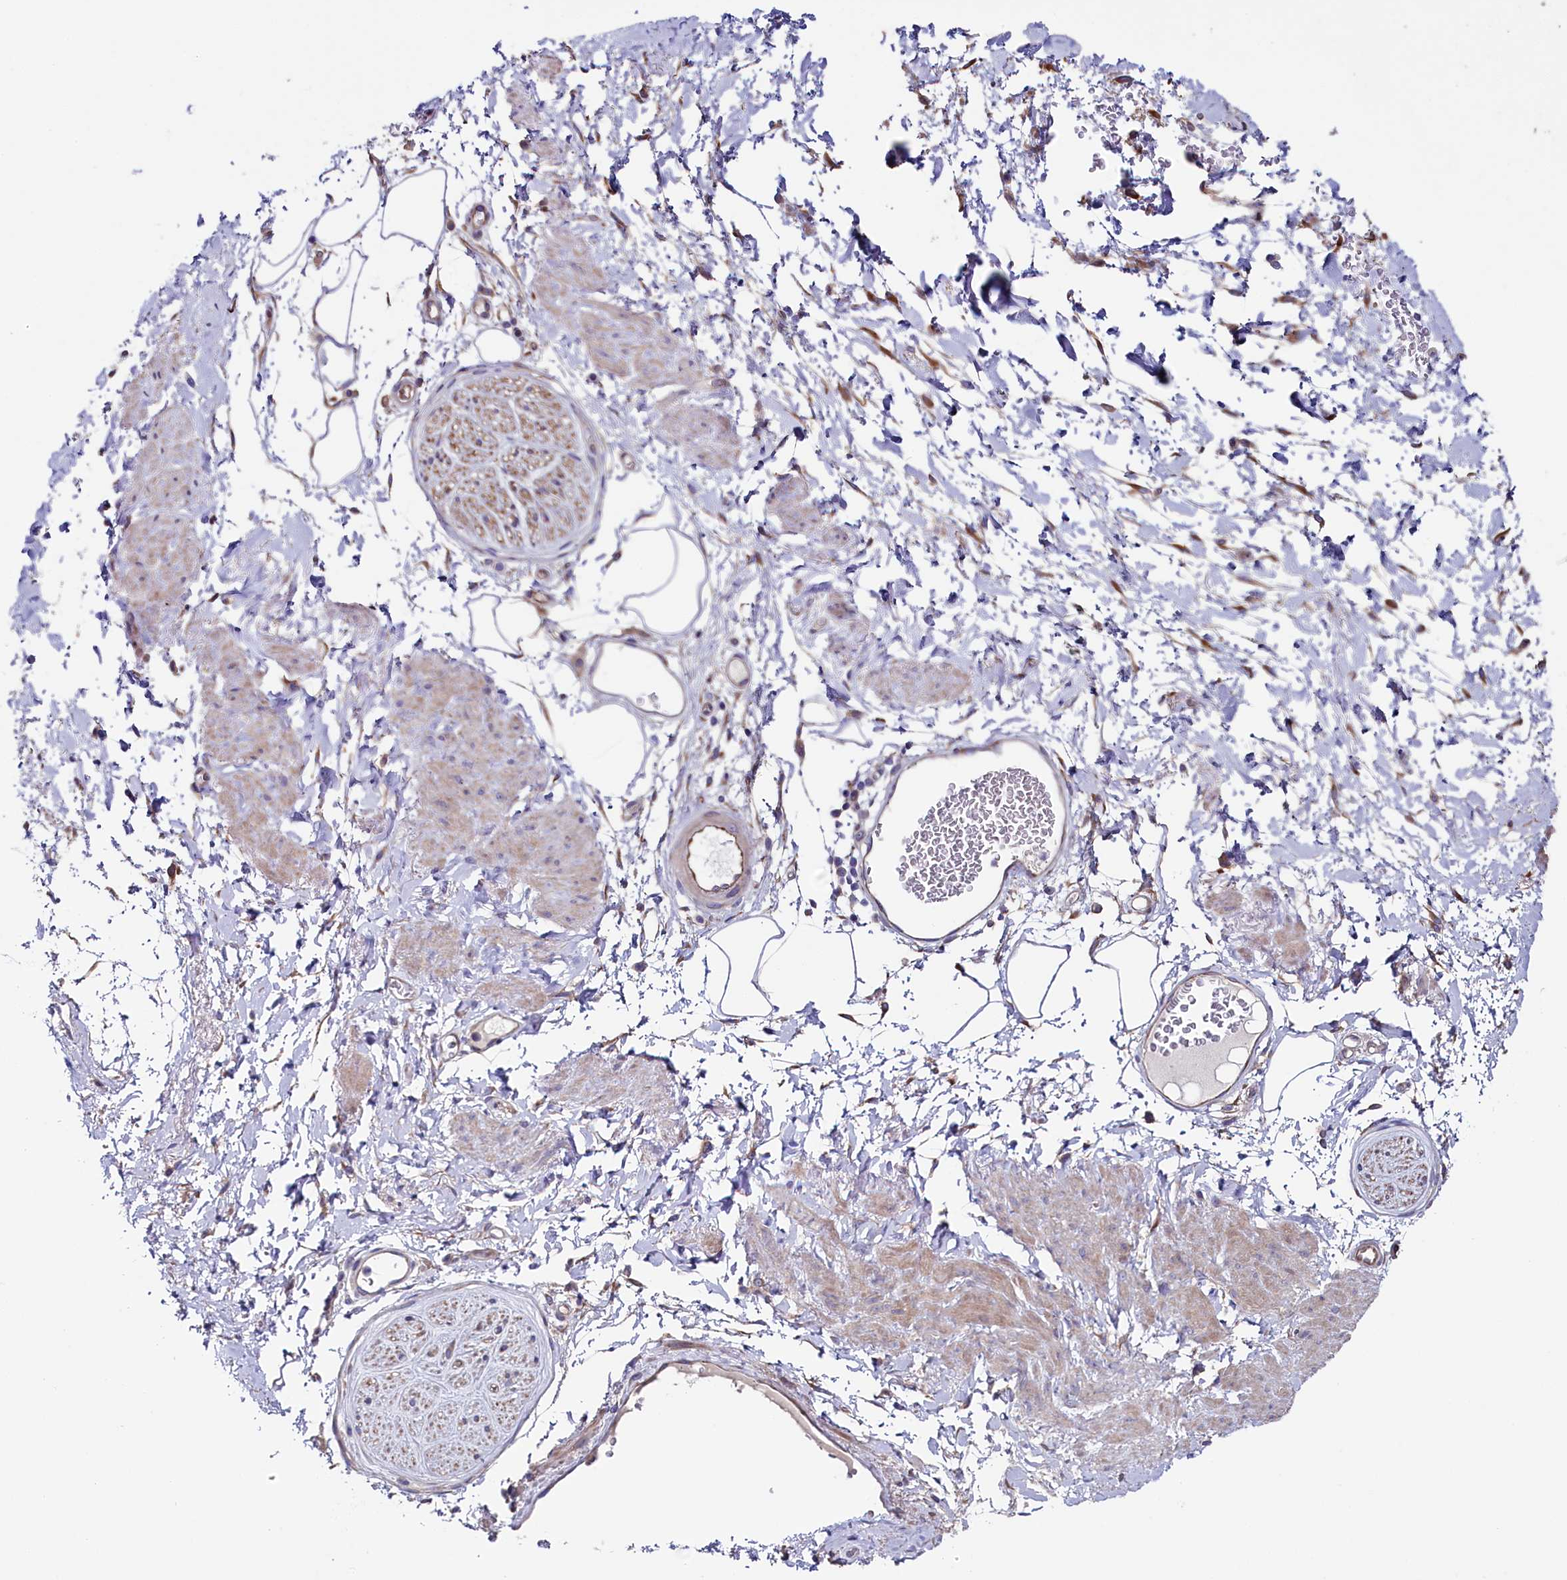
{"staining": {"intensity": "negative", "quantity": "none", "location": "none"}, "tissue": "adipose tissue", "cell_type": "Adipocytes", "image_type": "normal", "snomed": [{"axis": "morphology", "description": "Normal tissue, NOS"}, {"axis": "morphology", "description": "Adenocarcinoma, NOS"}, {"axis": "topography", "description": "Rectum"}, {"axis": "topography", "description": "Vagina"}, {"axis": "topography", "description": "Peripheral nerve tissue"}], "caption": "Adipocytes show no significant protein expression in unremarkable adipose tissue. The staining was performed using DAB to visualize the protein expression in brown, while the nuclei were stained in blue with hematoxylin (Magnification: 20x).", "gene": "GPR108", "patient": {"sex": "female", "age": 71}}